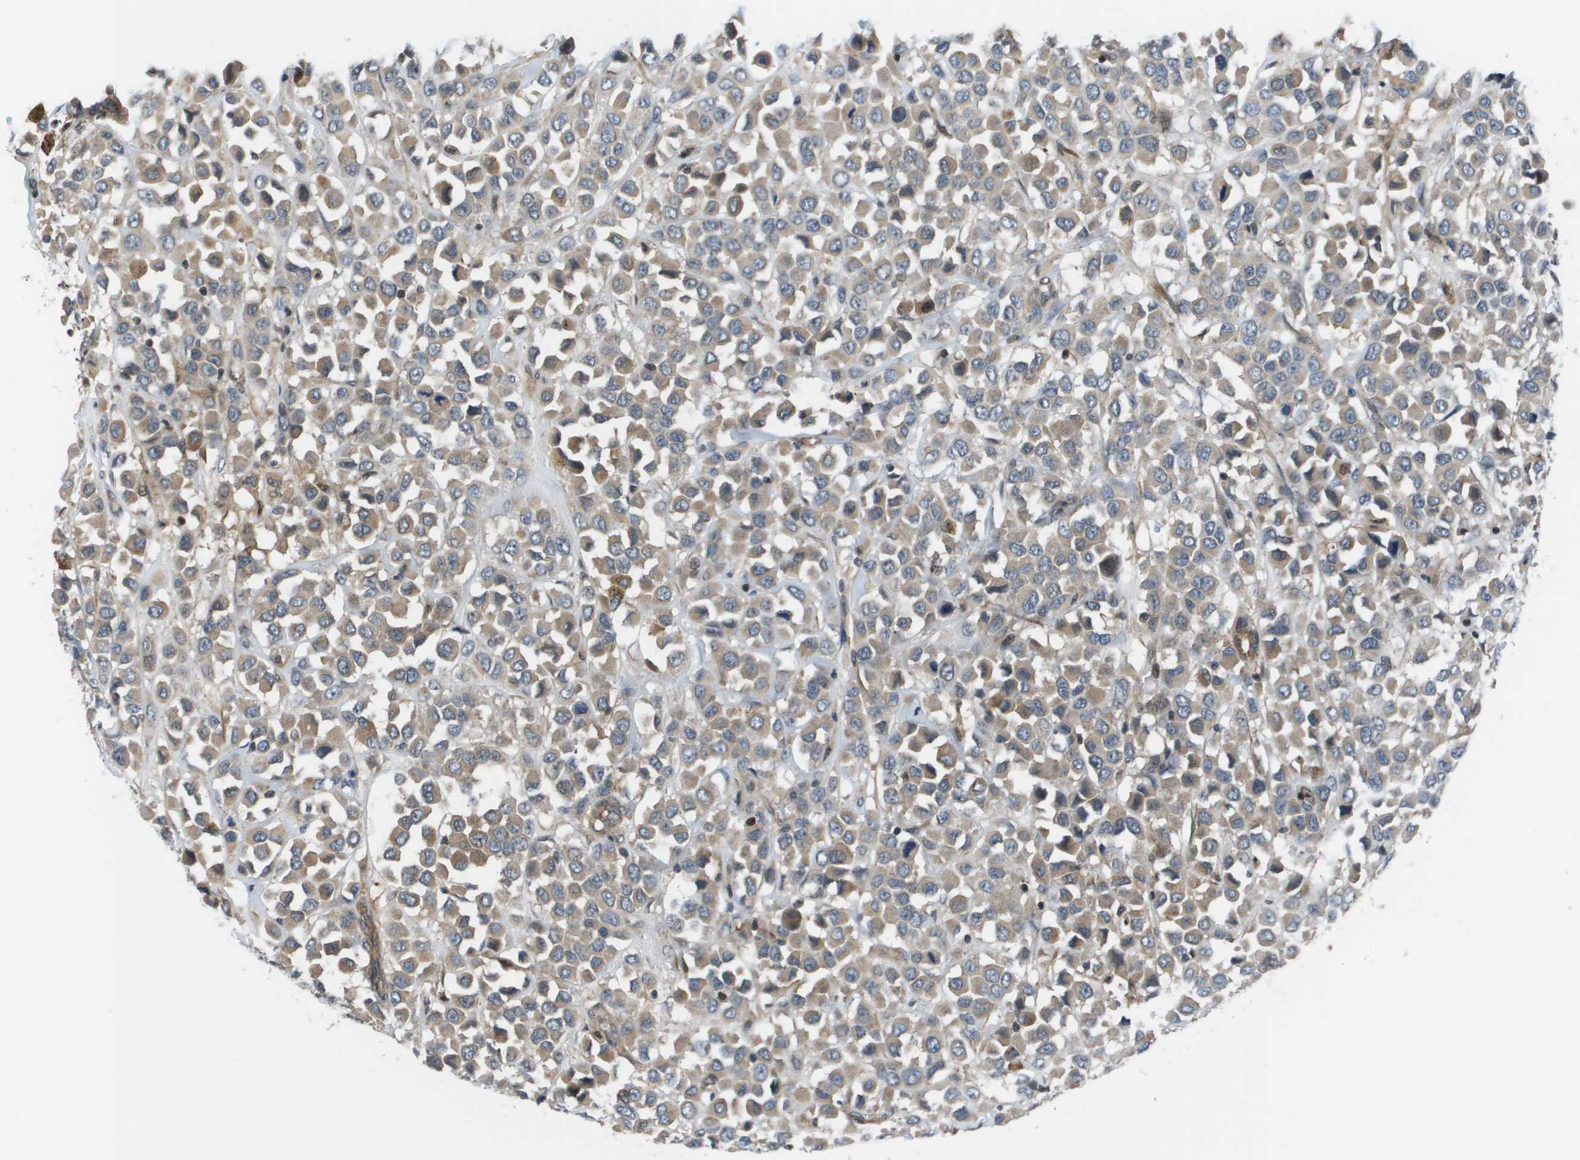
{"staining": {"intensity": "moderate", "quantity": ">75%", "location": "cytoplasmic/membranous"}, "tissue": "breast cancer", "cell_type": "Tumor cells", "image_type": "cancer", "snomed": [{"axis": "morphology", "description": "Duct carcinoma"}, {"axis": "topography", "description": "Breast"}], "caption": "A medium amount of moderate cytoplasmic/membranous expression is identified in about >75% of tumor cells in intraductal carcinoma (breast) tissue.", "gene": "ENPP5", "patient": {"sex": "female", "age": 61}}